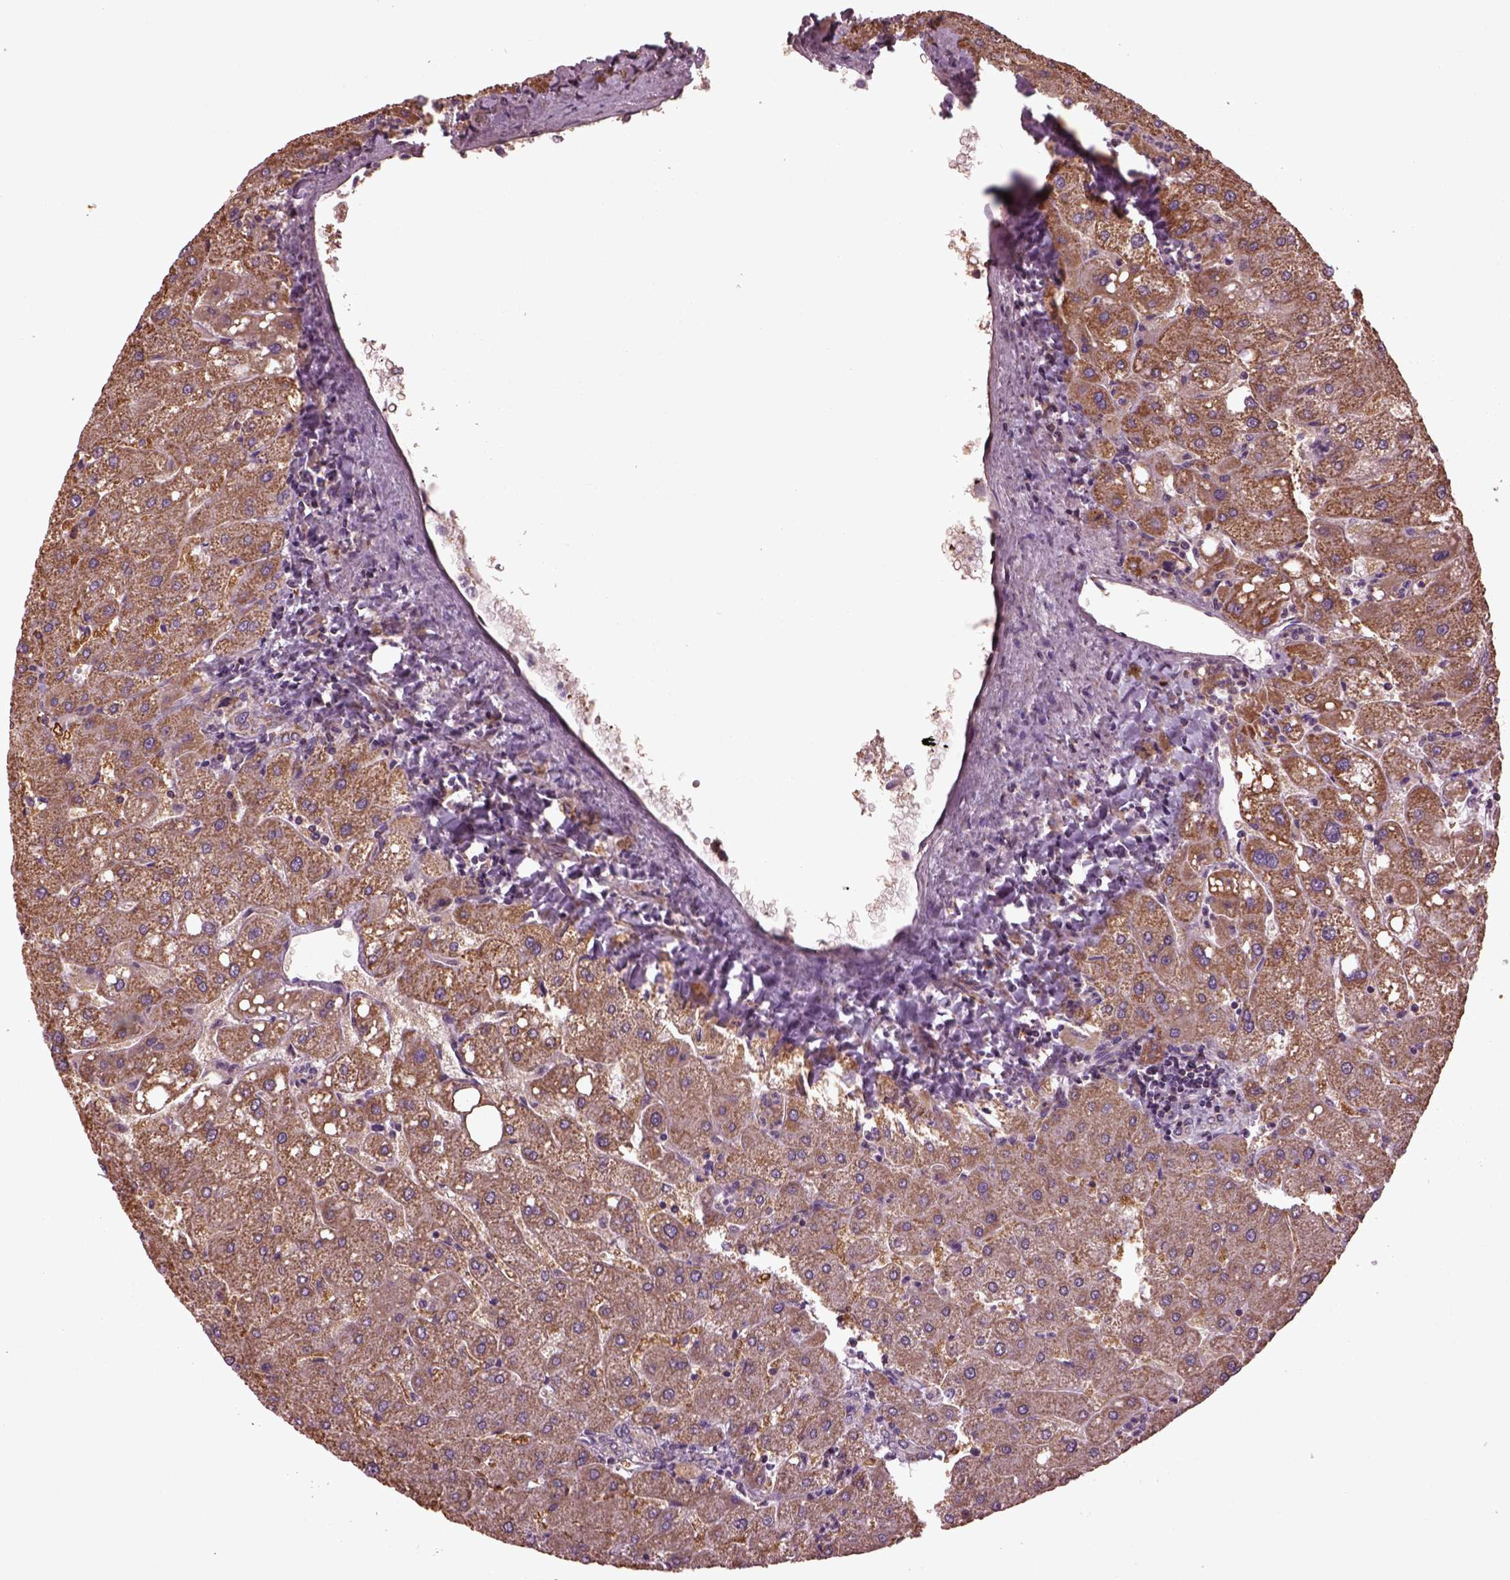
{"staining": {"intensity": "negative", "quantity": "none", "location": "none"}, "tissue": "liver", "cell_type": "Cholangiocytes", "image_type": "normal", "snomed": [{"axis": "morphology", "description": "Normal tissue, NOS"}, {"axis": "topography", "description": "Liver"}], "caption": "Cholangiocytes show no significant staining in normal liver. Brightfield microscopy of IHC stained with DAB (3,3'-diaminobenzidine) (brown) and hematoxylin (blue), captured at high magnification.", "gene": "TMEM254", "patient": {"sex": "male", "age": 67}}